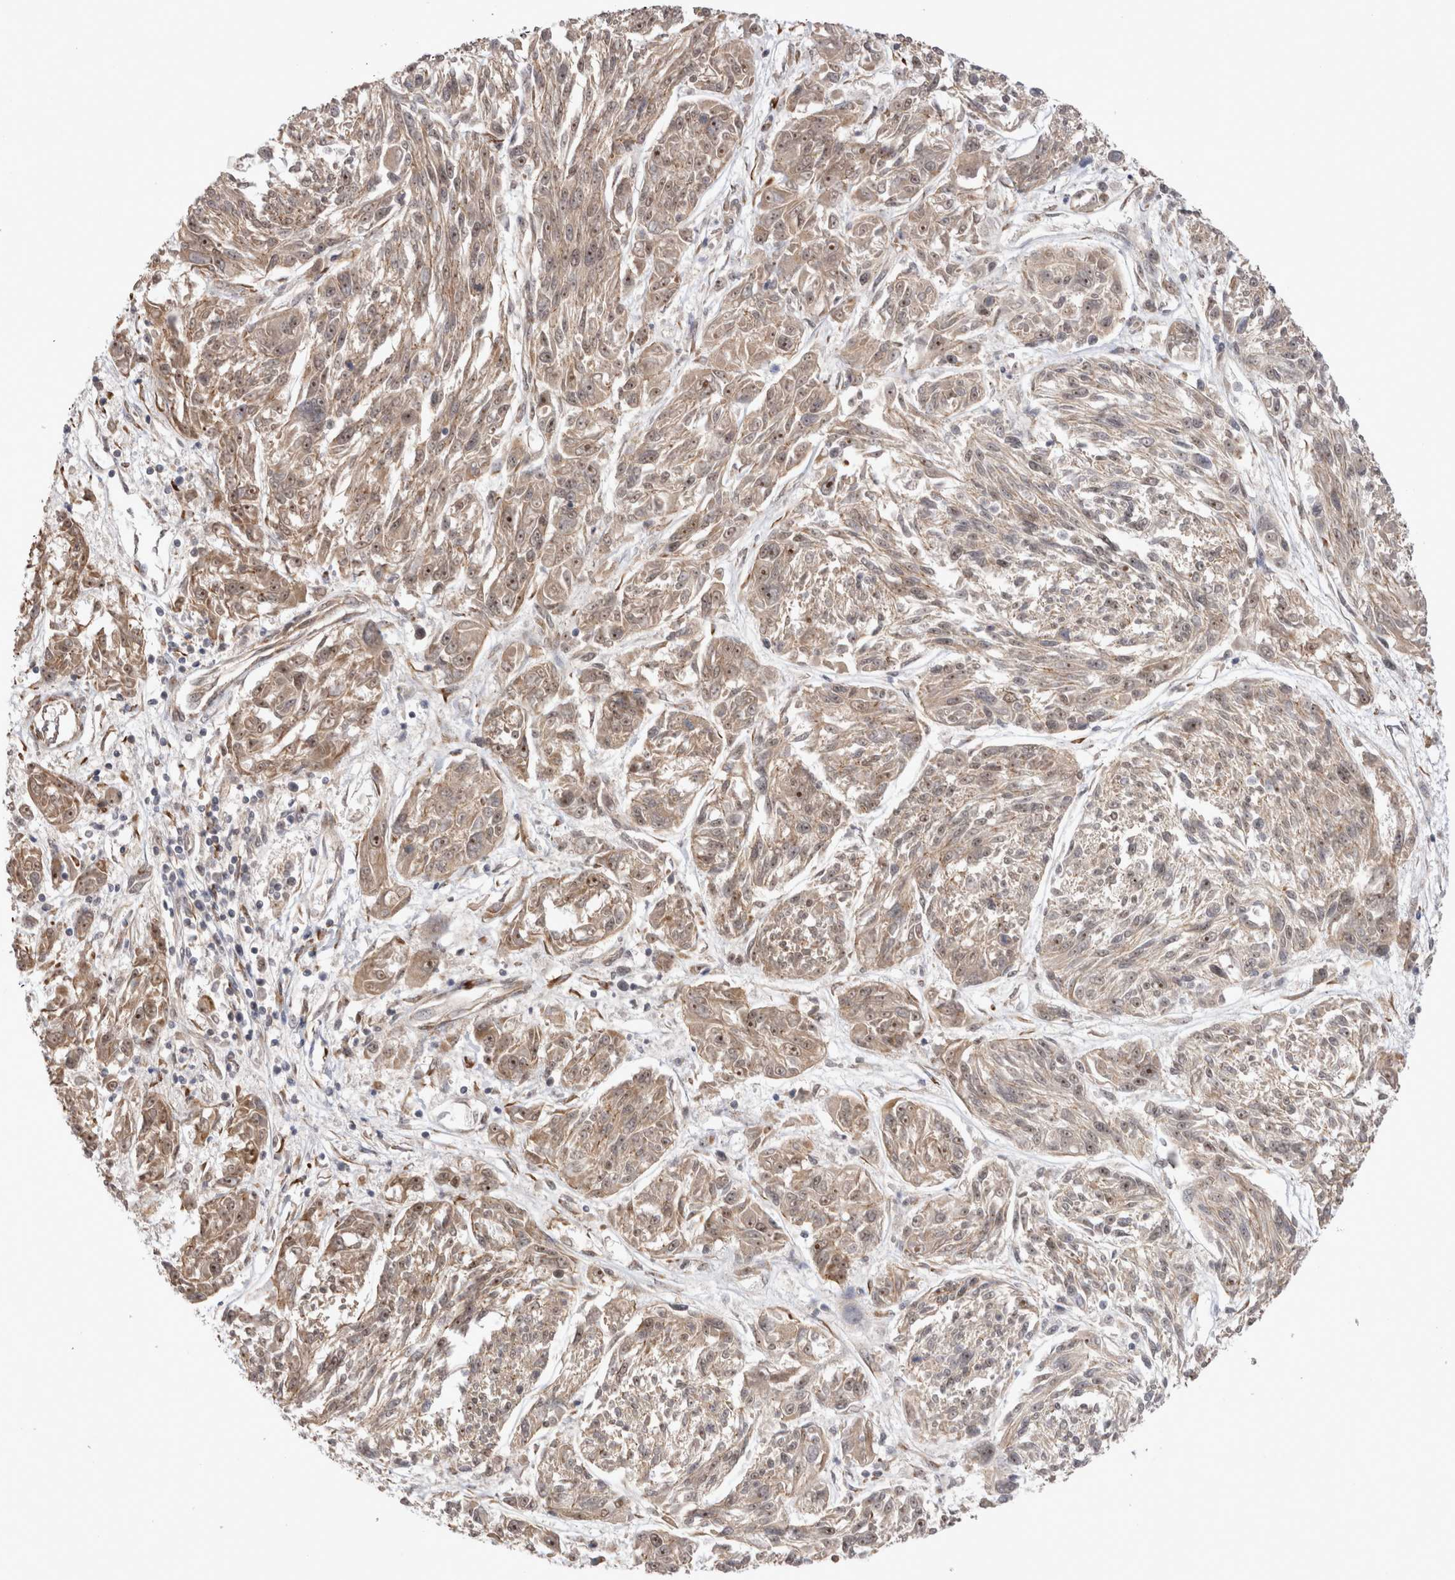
{"staining": {"intensity": "weak", "quantity": ">75%", "location": "cytoplasmic/membranous,nuclear"}, "tissue": "melanoma", "cell_type": "Tumor cells", "image_type": "cancer", "snomed": [{"axis": "morphology", "description": "Malignant melanoma, NOS"}, {"axis": "topography", "description": "Skin"}], "caption": "Melanoma stained with a protein marker demonstrates weak staining in tumor cells.", "gene": "EXOSC4", "patient": {"sex": "male", "age": 53}}